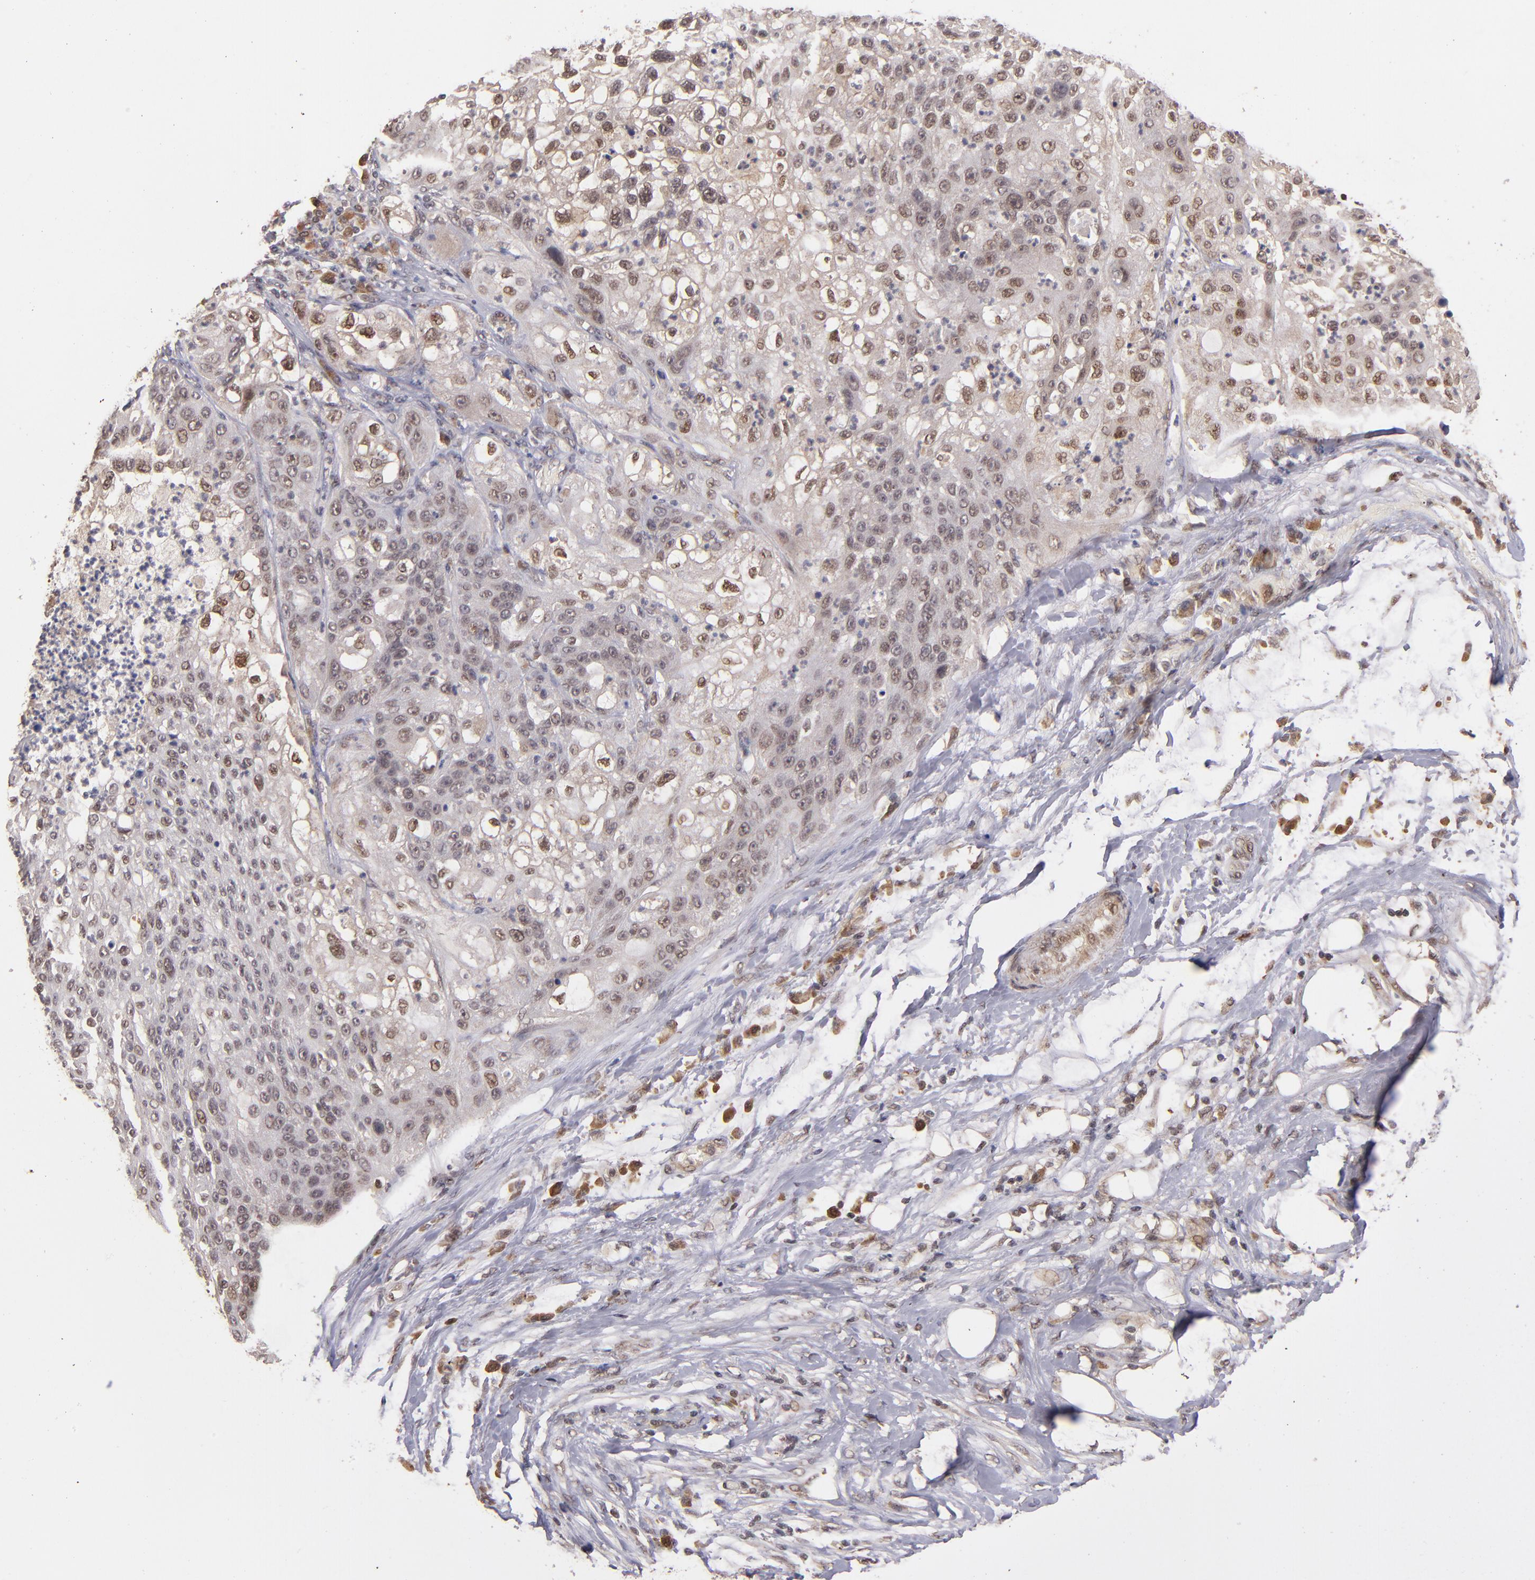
{"staining": {"intensity": "moderate", "quantity": "25%-75%", "location": "nuclear"}, "tissue": "lung cancer", "cell_type": "Tumor cells", "image_type": "cancer", "snomed": [{"axis": "morphology", "description": "Inflammation, NOS"}, {"axis": "morphology", "description": "Squamous cell carcinoma, NOS"}, {"axis": "topography", "description": "Lymph node"}, {"axis": "topography", "description": "Soft tissue"}, {"axis": "topography", "description": "Lung"}], "caption": "Lung squamous cell carcinoma stained with DAB (3,3'-diaminobenzidine) immunohistochemistry exhibits medium levels of moderate nuclear expression in approximately 25%-75% of tumor cells.", "gene": "ABHD12B", "patient": {"sex": "male", "age": 66}}